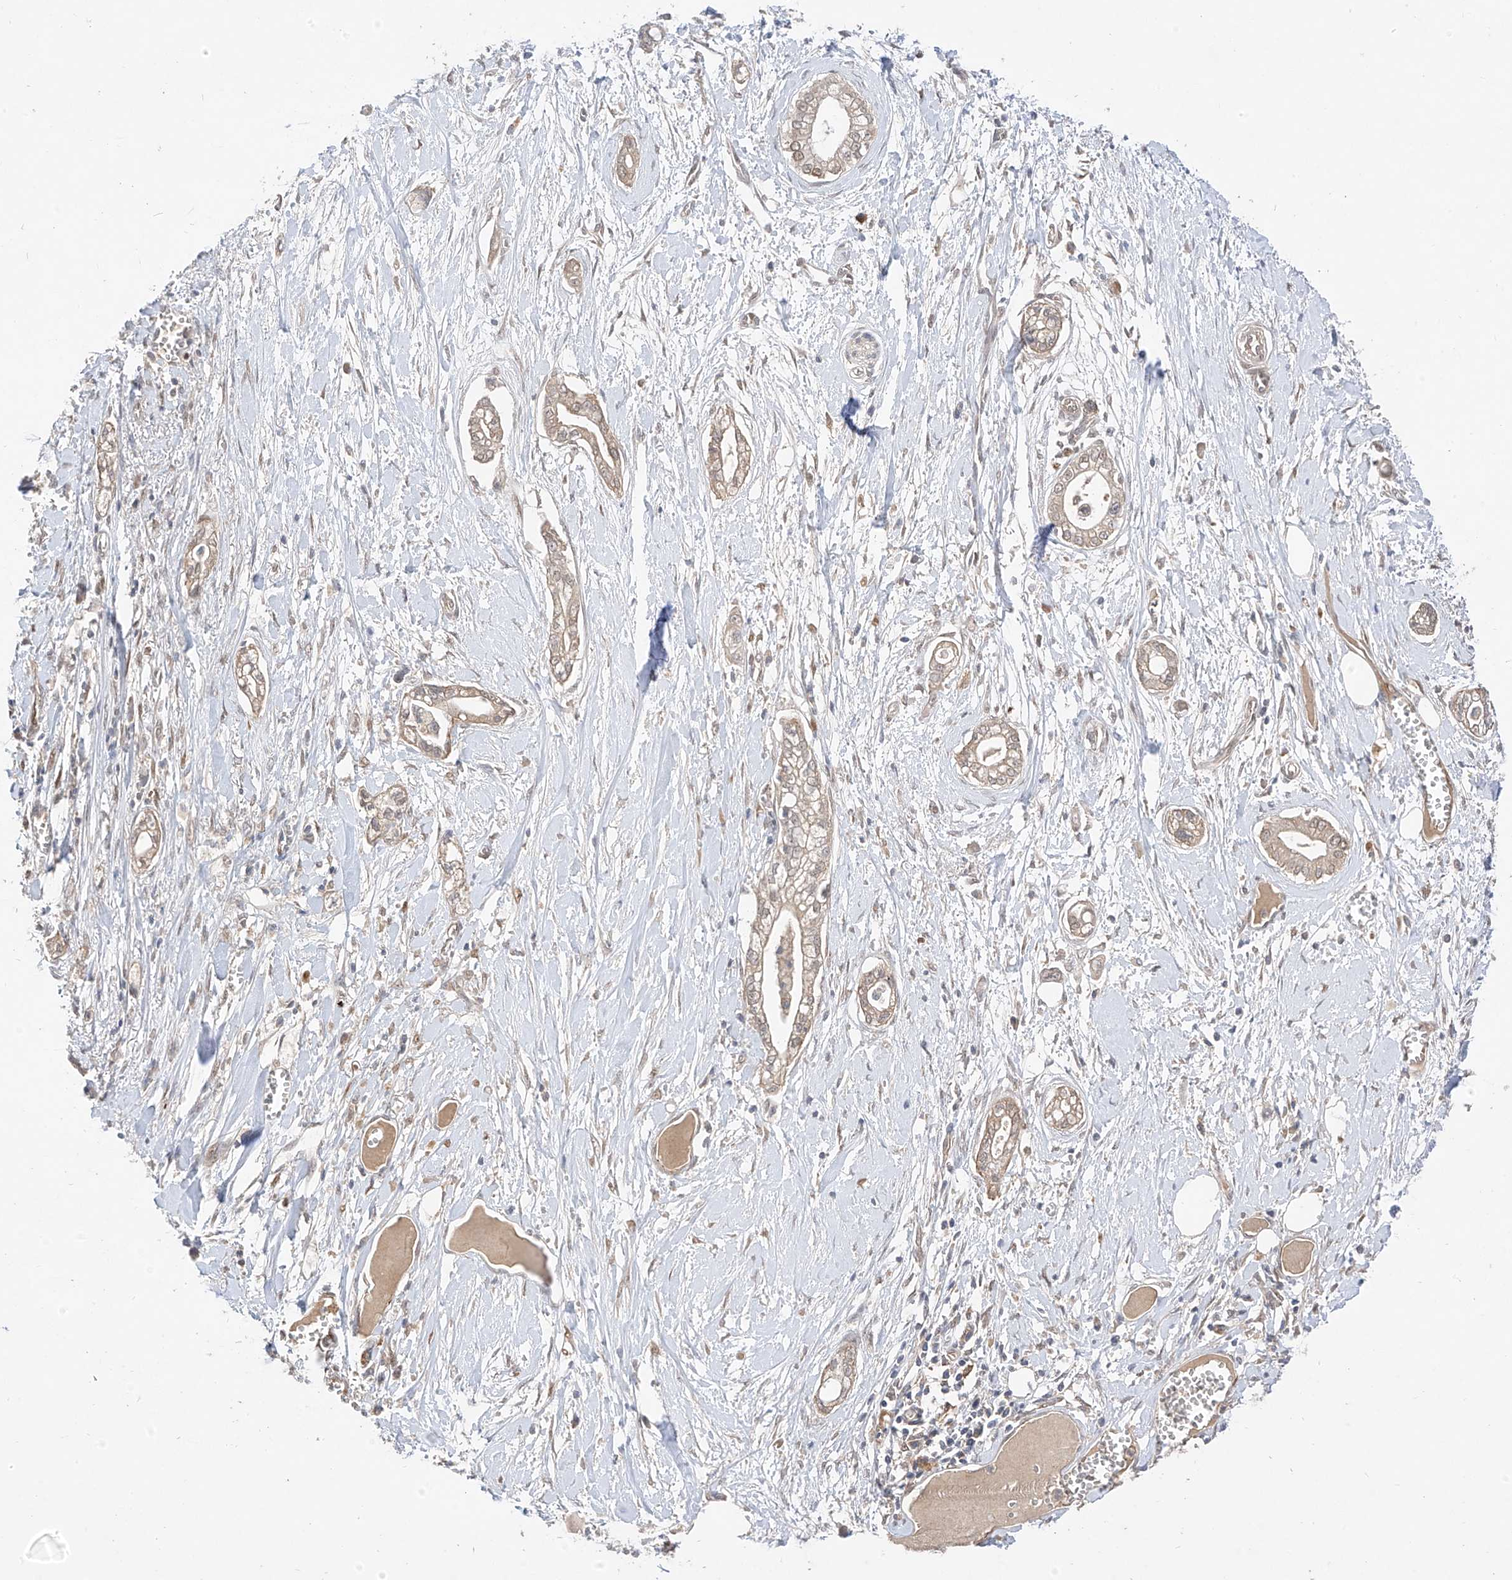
{"staining": {"intensity": "negative", "quantity": "none", "location": "none"}, "tissue": "pancreatic cancer", "cell_type": "Tumor cells", "image_type": "cancer", "snomed": [{"axis": "morphology", "description": "Adenocarcinoma, NOS"}, {"axis": "topography", "description": "Pancreas"}], "caption": "Image shows no protein expression in tumor cells of pancreatic cancer tissue.", "gene": "MRTFA", "patient": {"sex": "male", "age": 68}}